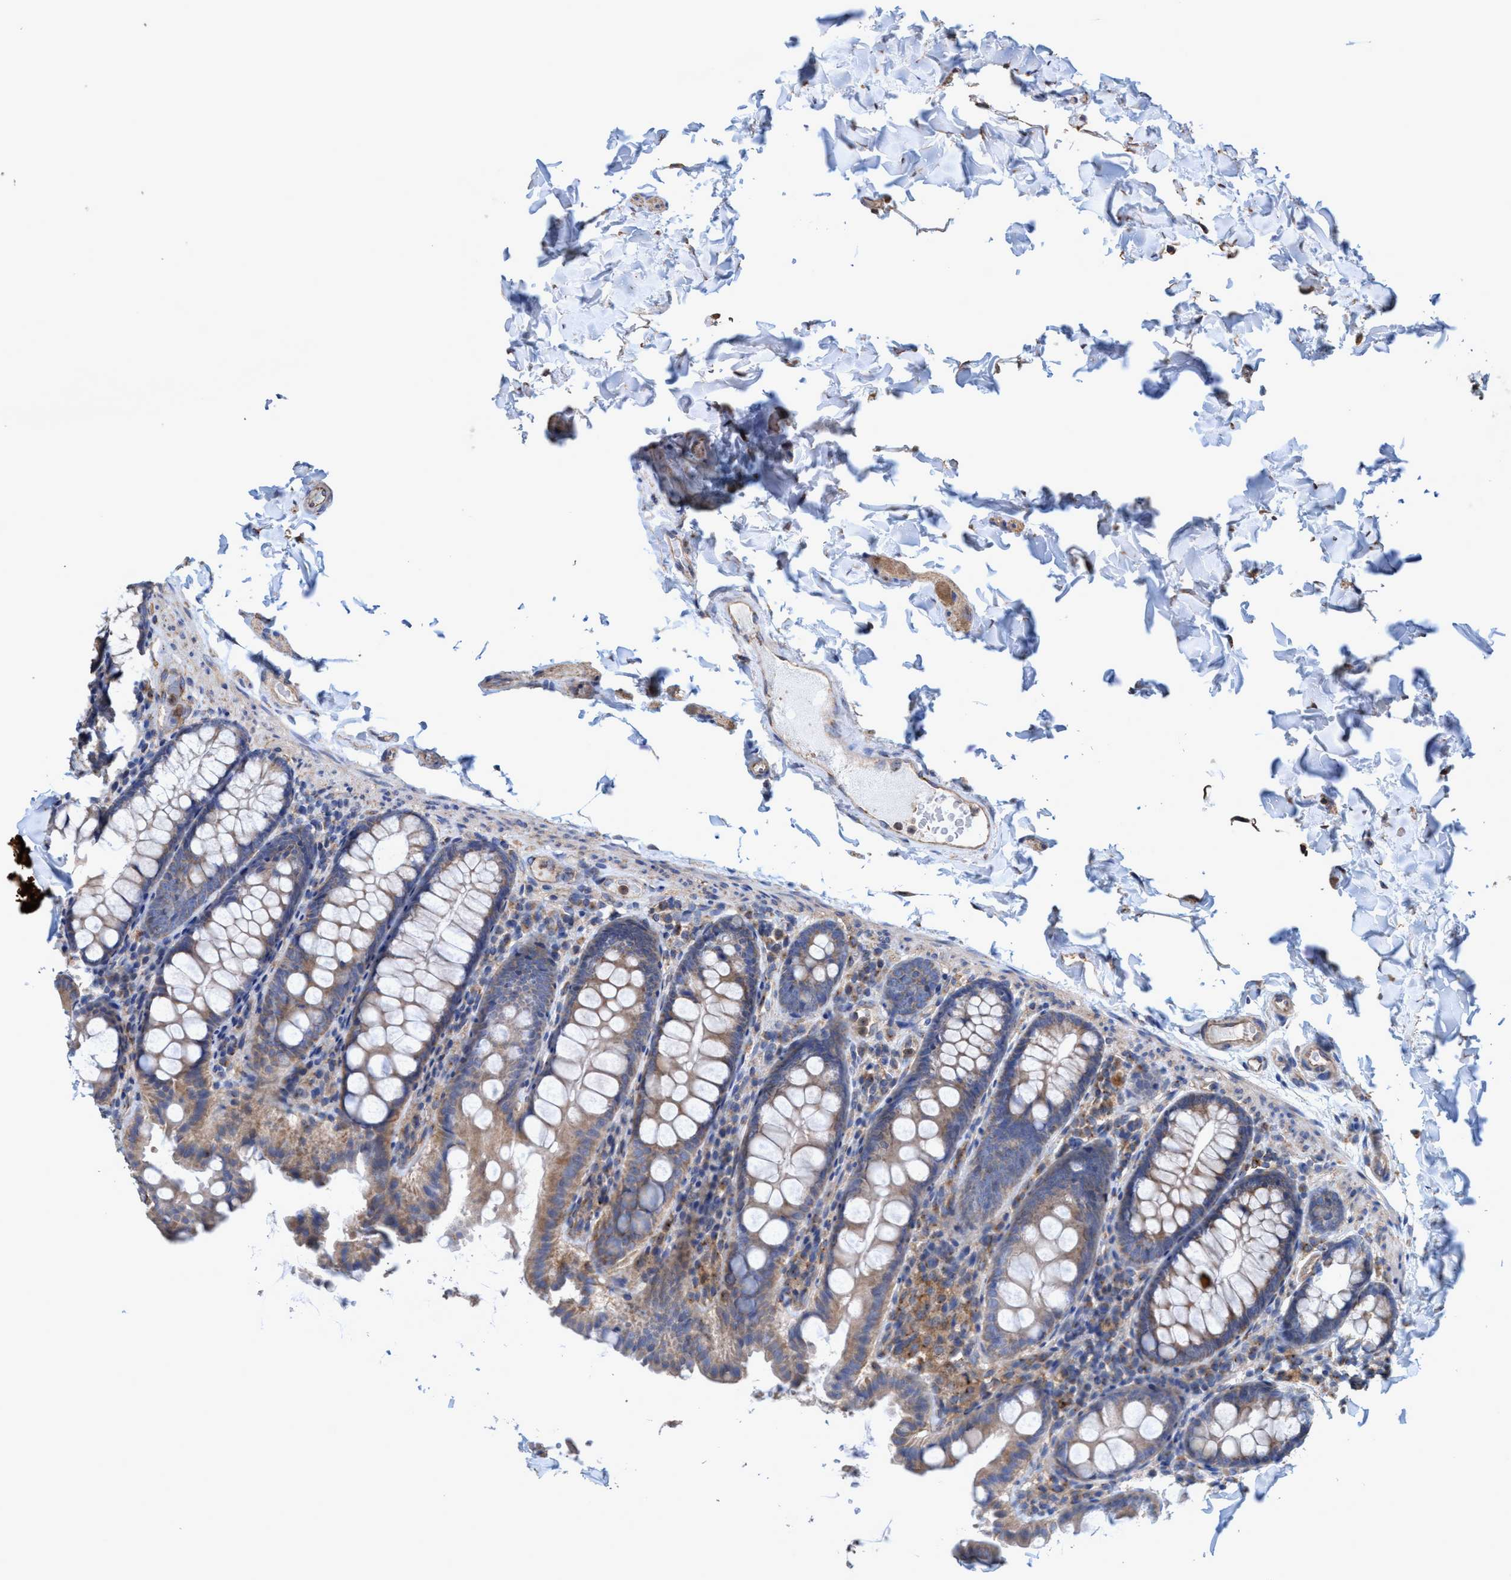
{"staining": {"intensity": "moderate", "quantity": ">75%", "location": "cytoplasmic/membranous"}, "tissue": "colon", "cell_type": "Endothelial cells", "image_type": "normal", "snomed": [{"axis": "morphology", "description": "Normal tissue, NOS"}, {"axis": "topography", "description": "Colon"}], "caption": "Moderate cytoplasmic/membranous protein positivity is seen in about >75% of endothelial cells in colon. (Brightfield microscopy of DAB IHC at high magnification).", "gene": "BICD2", "patient": {"sex": "female", "age": 61}}